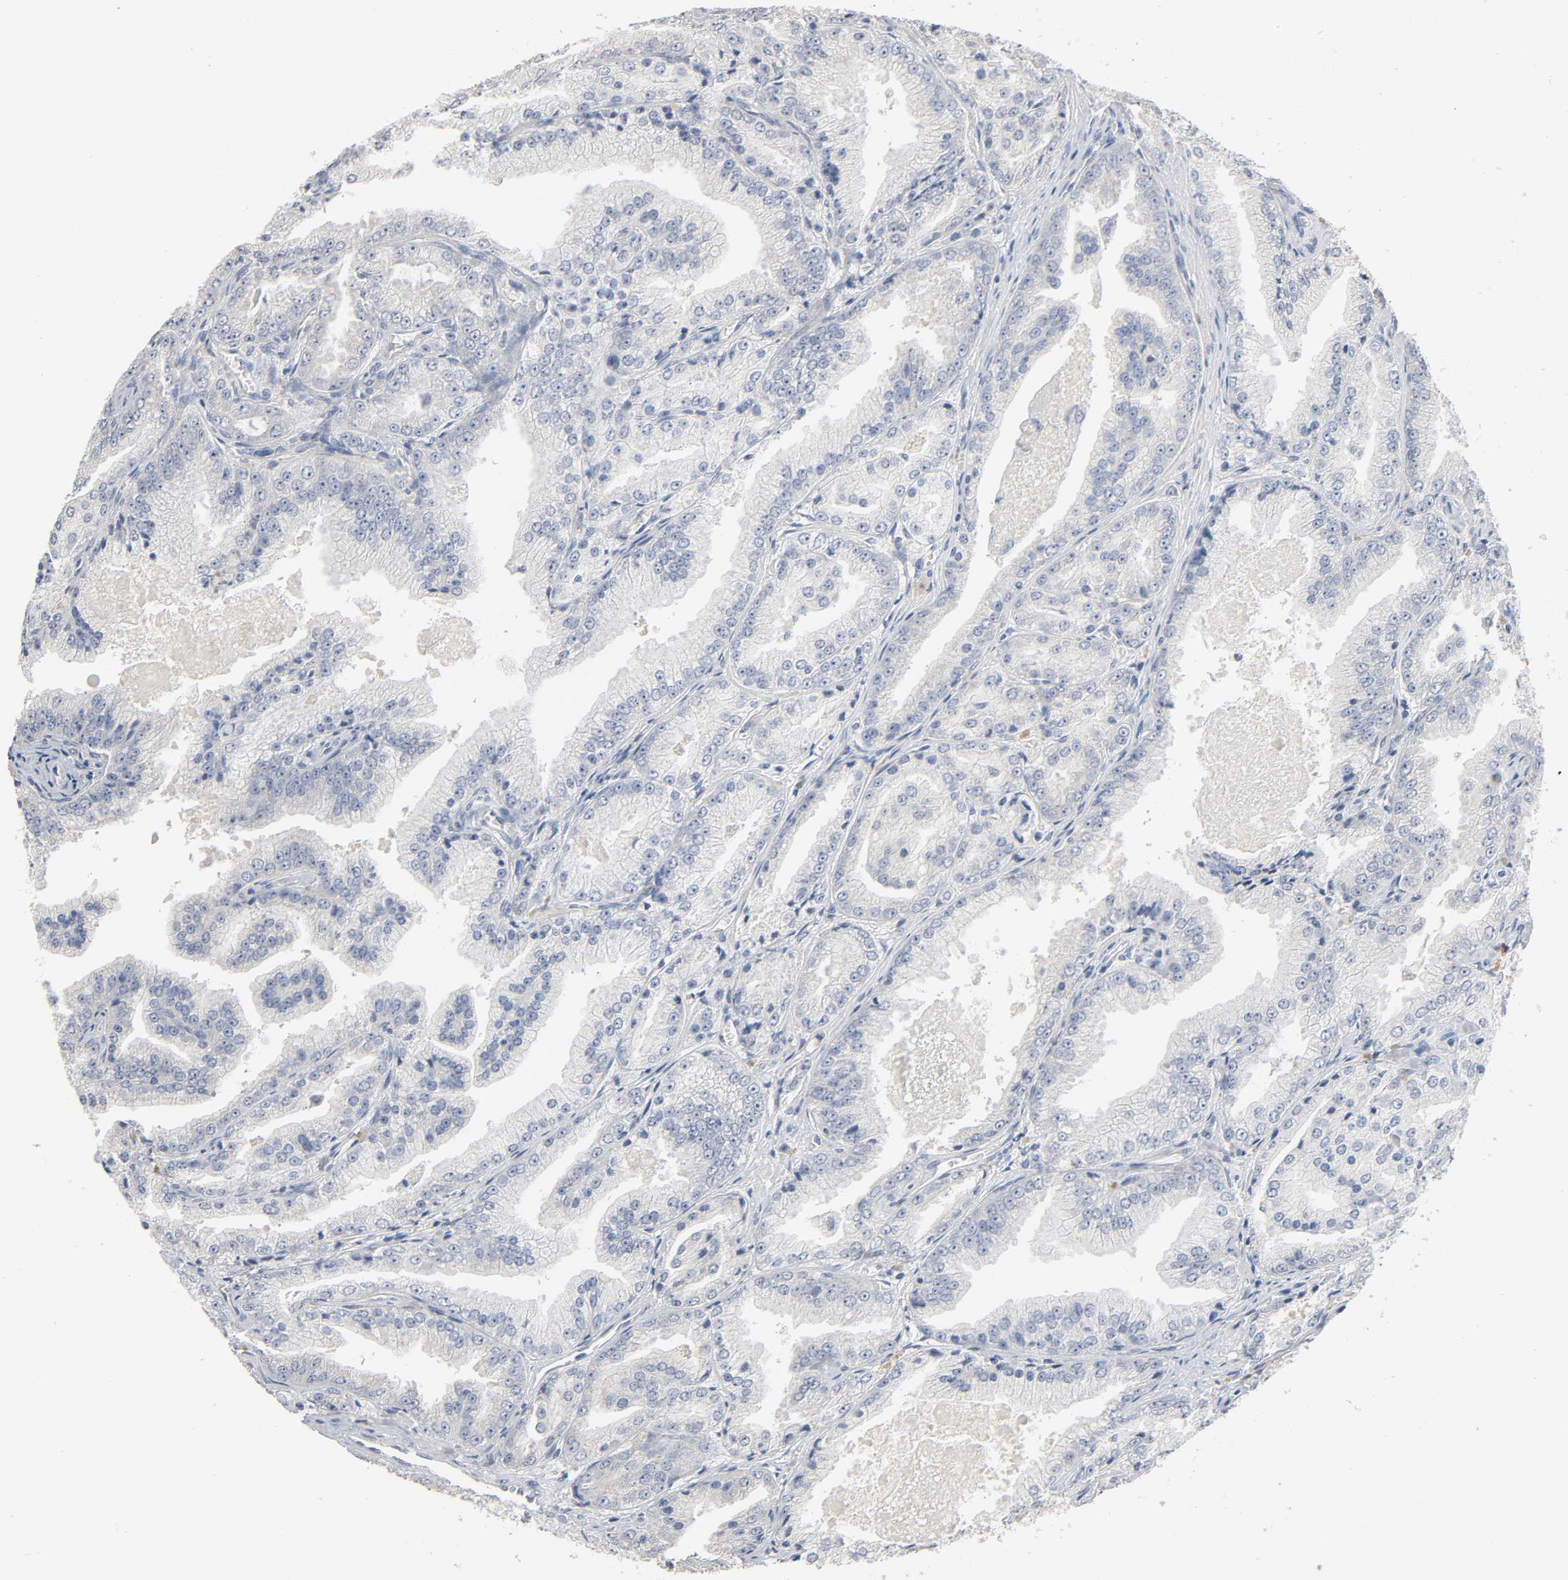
{"staining": {"intensity": "negative", "quantity": "none", "location": "none"}, "tissue": "prostate cancer", "cell_type": "Tumor cells", "image_type": "cancer", "snomed": [{"axis": "morphology", "description": "Adenocarcinoma, High grade"}, {"axis": "topography", "description": "Prostate"}], "caption": "This is an immunohistochemistry (IHC) histopathology image of prostate cancer. There is no positivity in tumor cells.", "gene": "SLC10A2", "patient": {"sex": "male", "age": 61}}